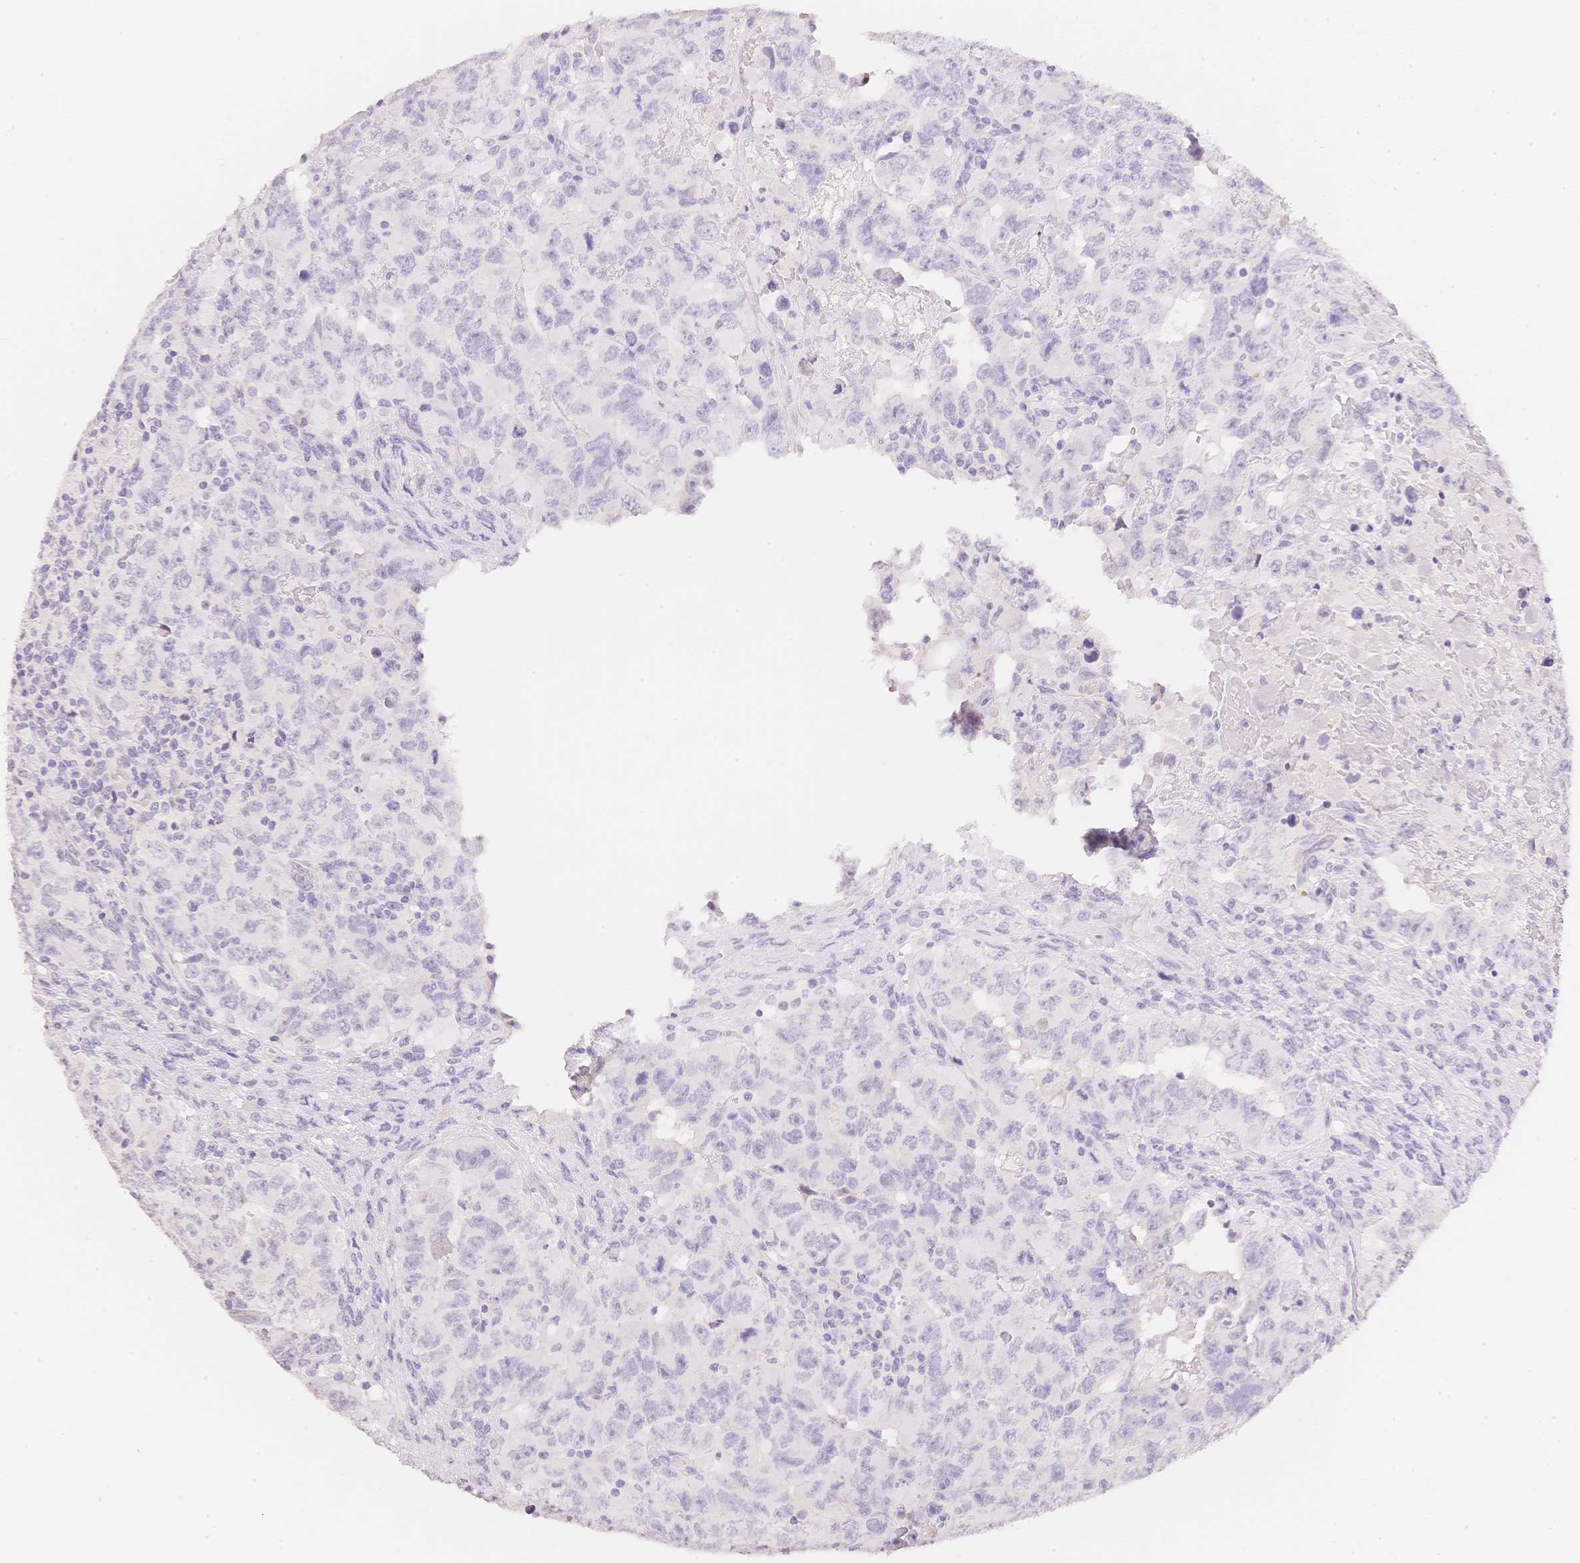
{"staining": {"intensity": "negative", "quantity": "none", "location": "none"}, "tissue": "testis cancer", "cell_type": "Tumor cells", "image_type": "cancer", "snomed": [{"axis": "morphology", "description": "Carcinoma, Embryonal, NOS"}, {"axis": "topography", "description": "Testis"}], "caption": "DAB immunohistochemical staining of testis cancer shows no significant expression in tumor cells.", "gene": "HCRTR2", "patient": {"sex": "male", "age": 24}}